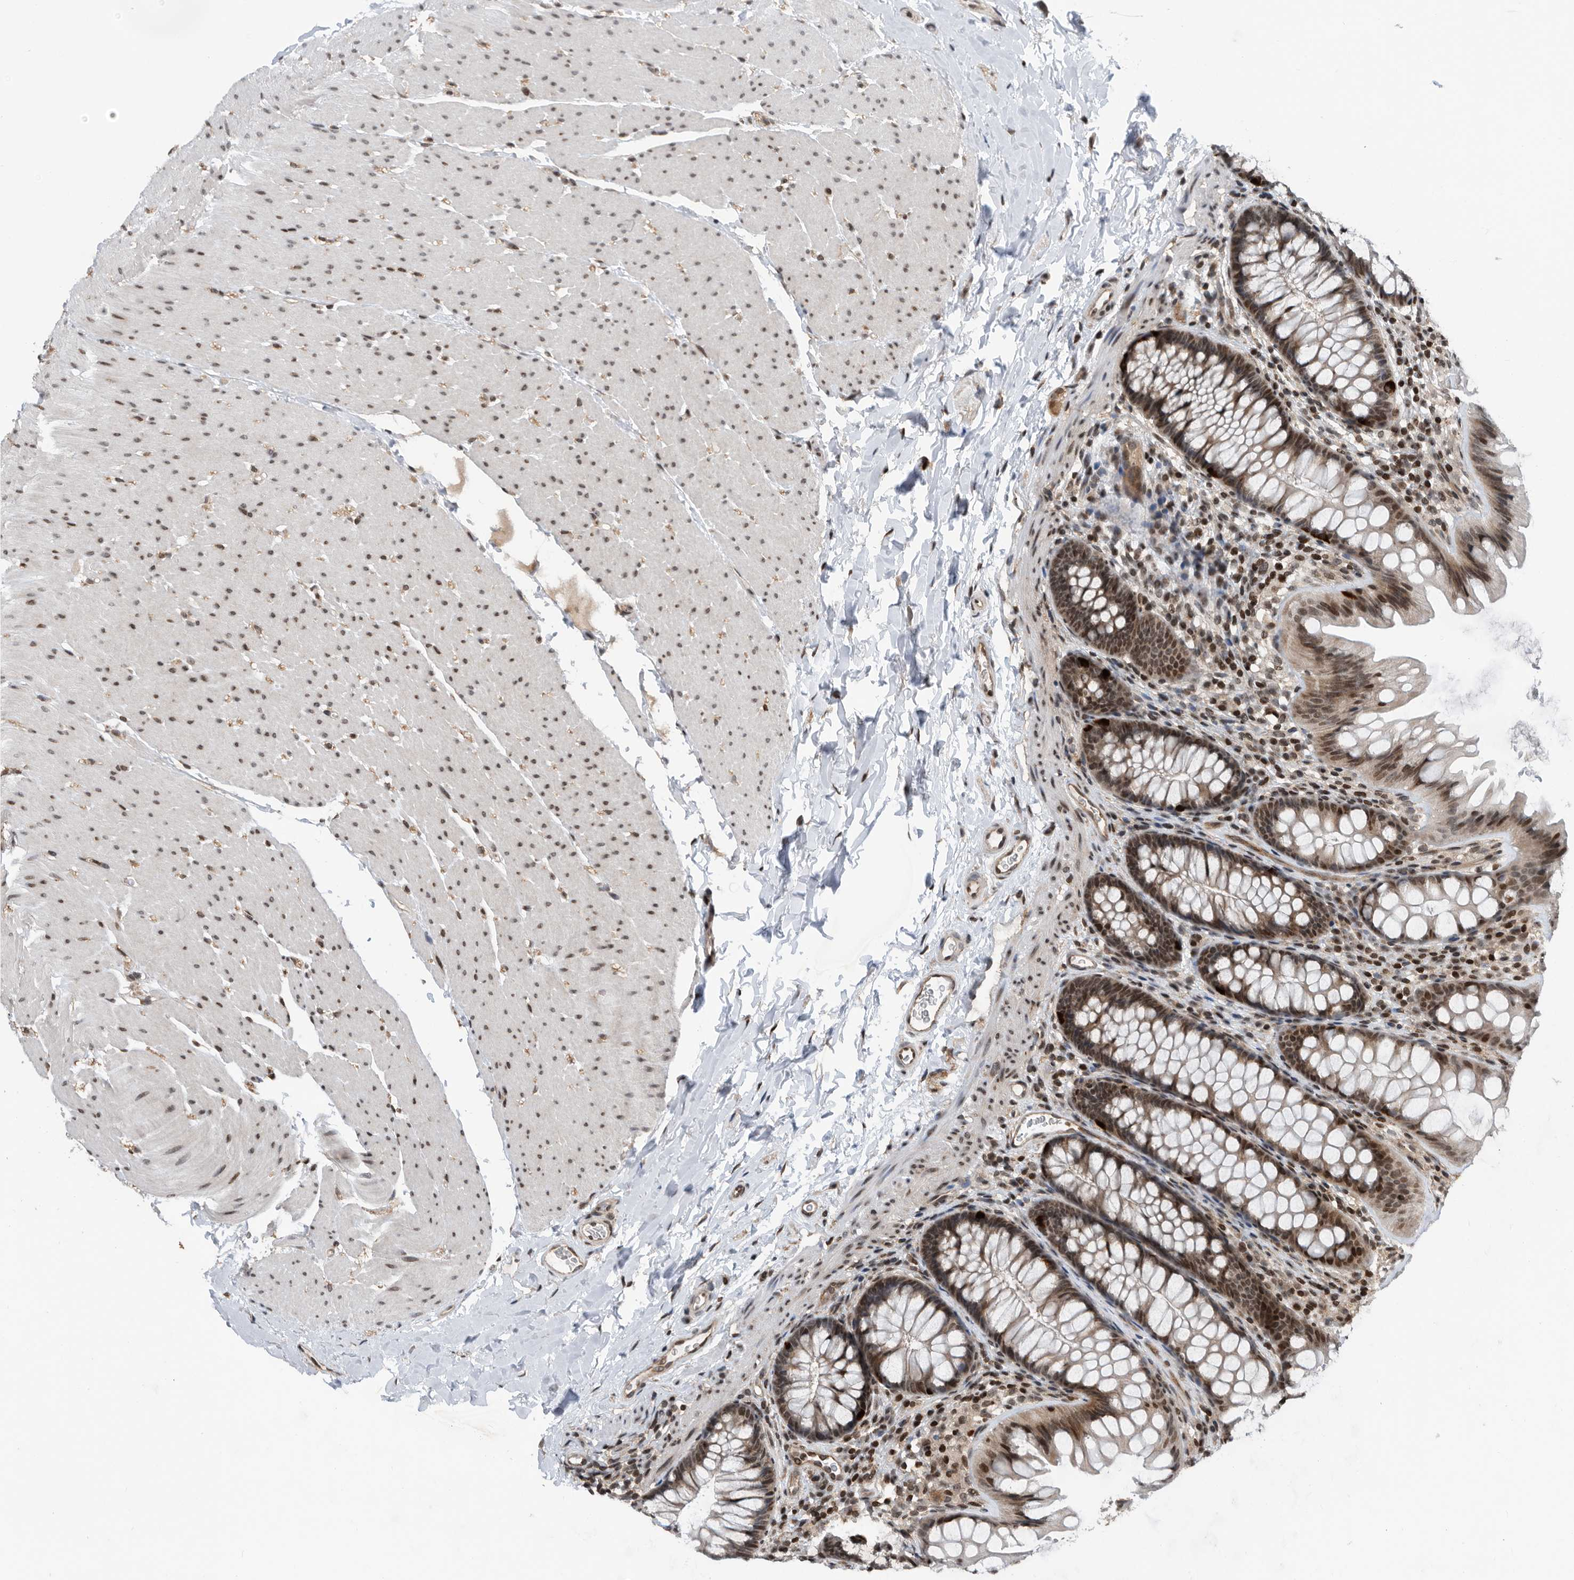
{"staining": {"intensity": "moderate", "quantity": ">75%", "location": "cytoplasmic/membranous,nuclear"}, "tissue": "colon", "cell_type": "Endothelial cells", "image_type": "normal", "snomed": [{"axis": "morphology", "description": "Normal tissue, NOS"}, {"axis": "topography", "description": "Colon"}], "caption": "Endothelial cells reveal medium levels of moderate cytoplasmic/membranous,nuclear positivity in approximately >75% of cells in unremarkable colon. (Stains: DAB (3,3'-diaminobenzidine) in brown, nuclei in blue, Microscopy: brightfield microscopy at high magnification).", "gene": "SNRNP48", "patient": {"sex": "female", "age": 62}}